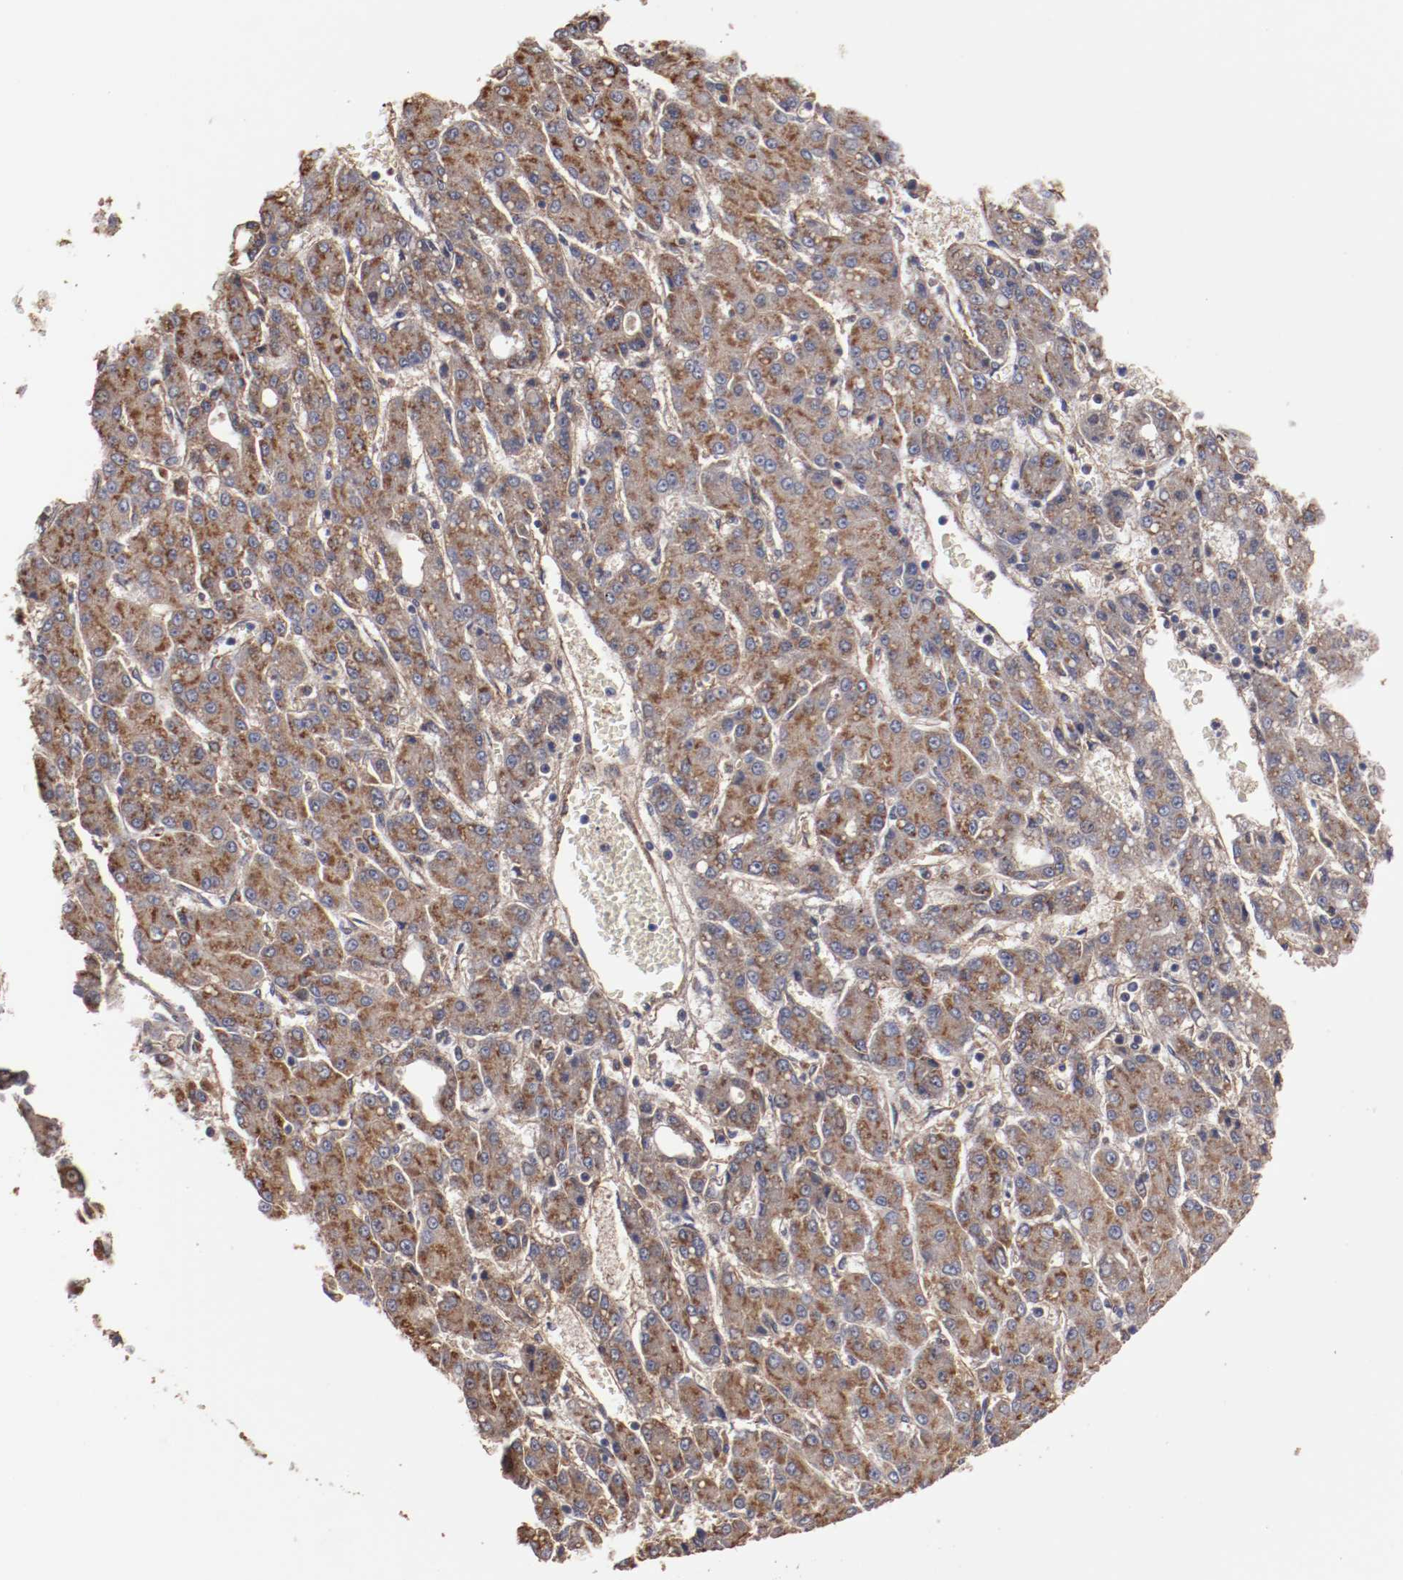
{"staining": {"intensity": "moderate", "quantity": ">75%", "location": "cytoplasmic/membranous"}, "tissue": "liver cancer", "cell_type": "Tumor cells", "image_type": "cancer", "snomed": [{"axis": "morphology", "description": "Carcinoma, Hepatocellular, NOS"}, {"axis": "topography", "description": "Liver"}], "caption": "DAB immunohistochemical staining of liver cancer shows moderate cytoplasmic/membranous protein expression in about >75% of tumor cells.", "gene": "DIPK2B", "patient": {"sex": "male", "age": 69}}